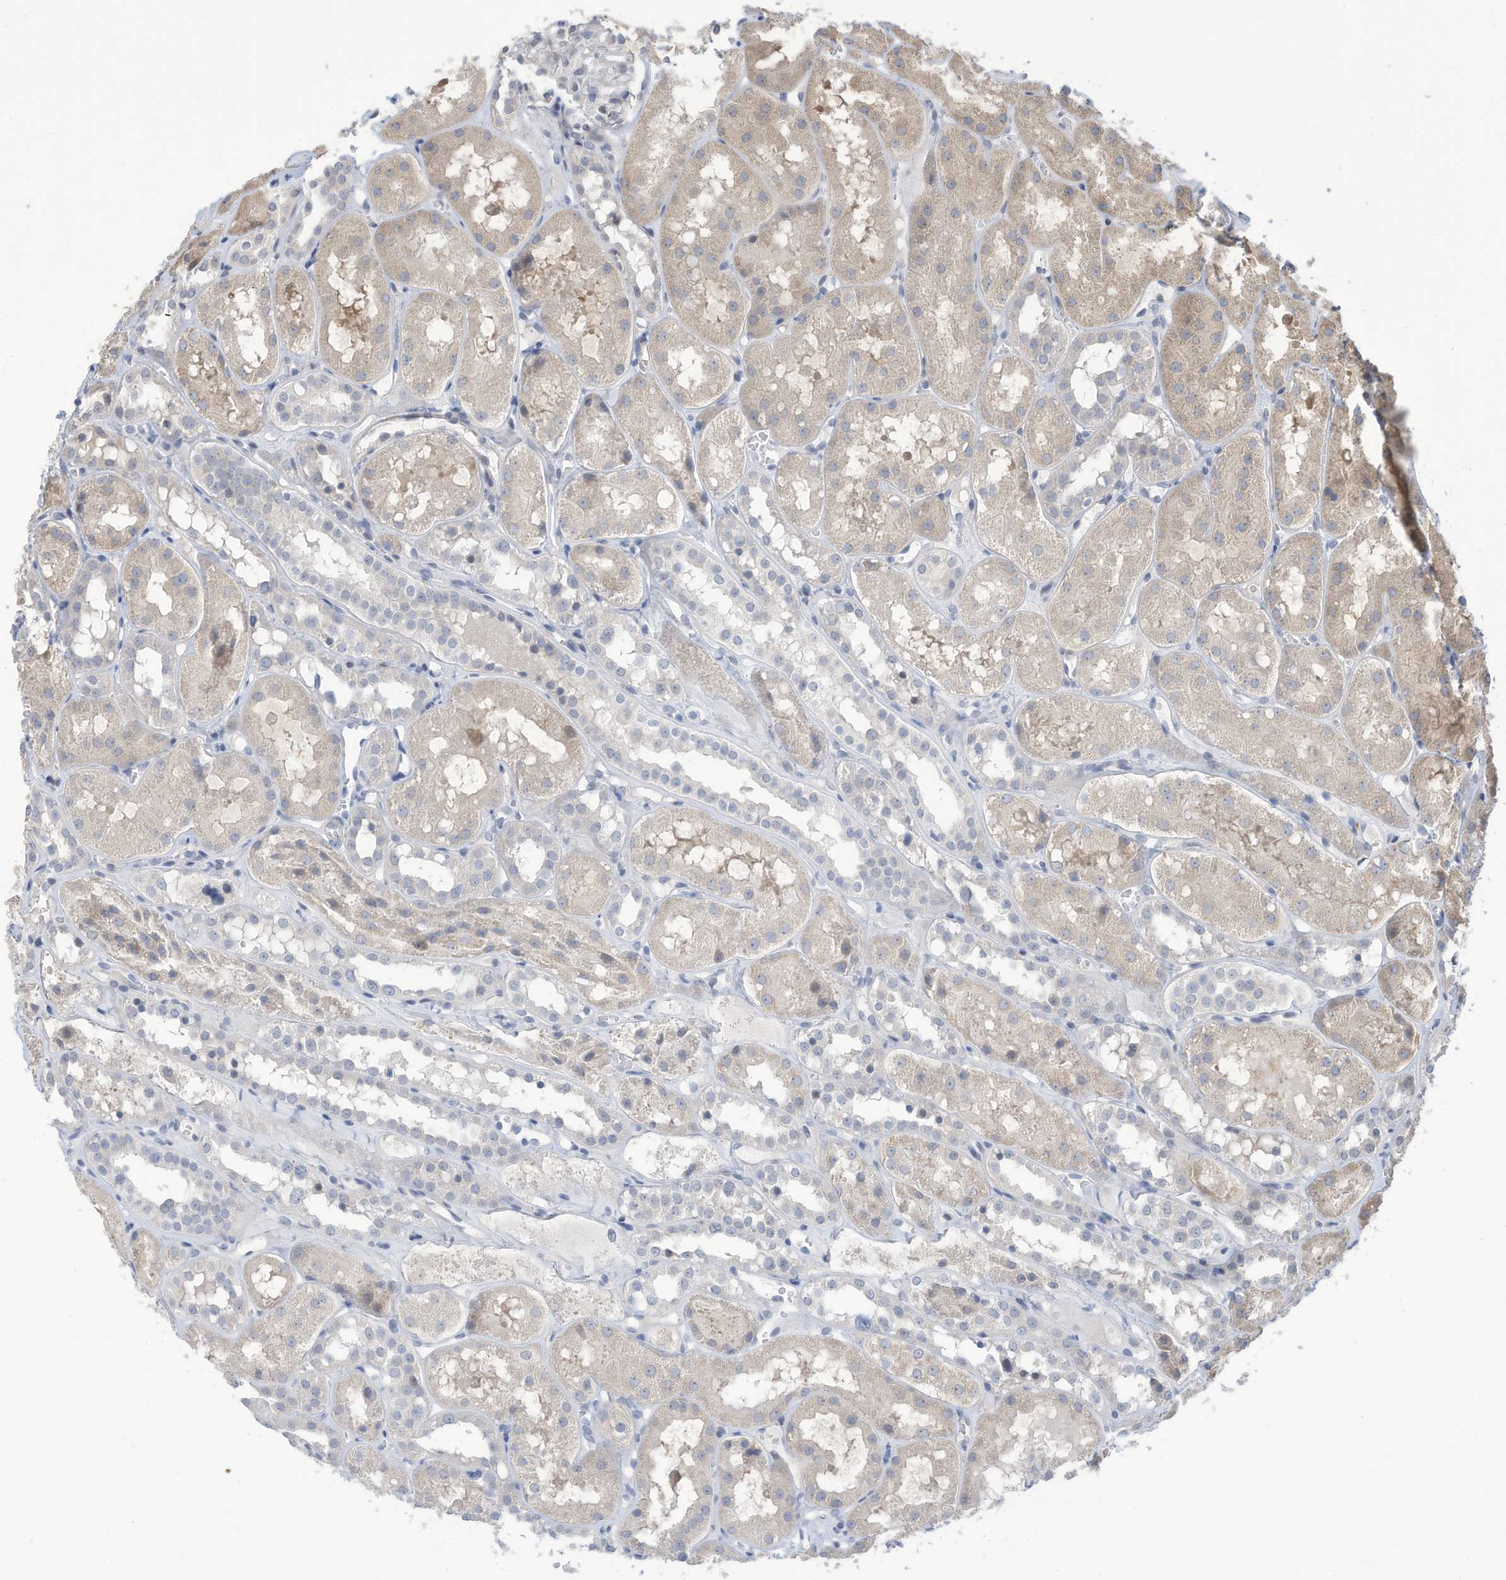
{"staining": {"intensity": "negative", "quantity": "none", "location": "none"}, "tissue": "kidney", "cell_type": "Cells in glomeruli", "image_type": "normal", "snomed": [{"axis": "morphology", "description": "Normal tissue, NOS"}, {"axis": "topography", "description": "Kidney"}], "caption": "This is a image of IHC staining of benign kidney, which shows no staining in cells in glomeruli.", "gene": "ZNF292", "patient": {"sex": "male", "age": 16}}